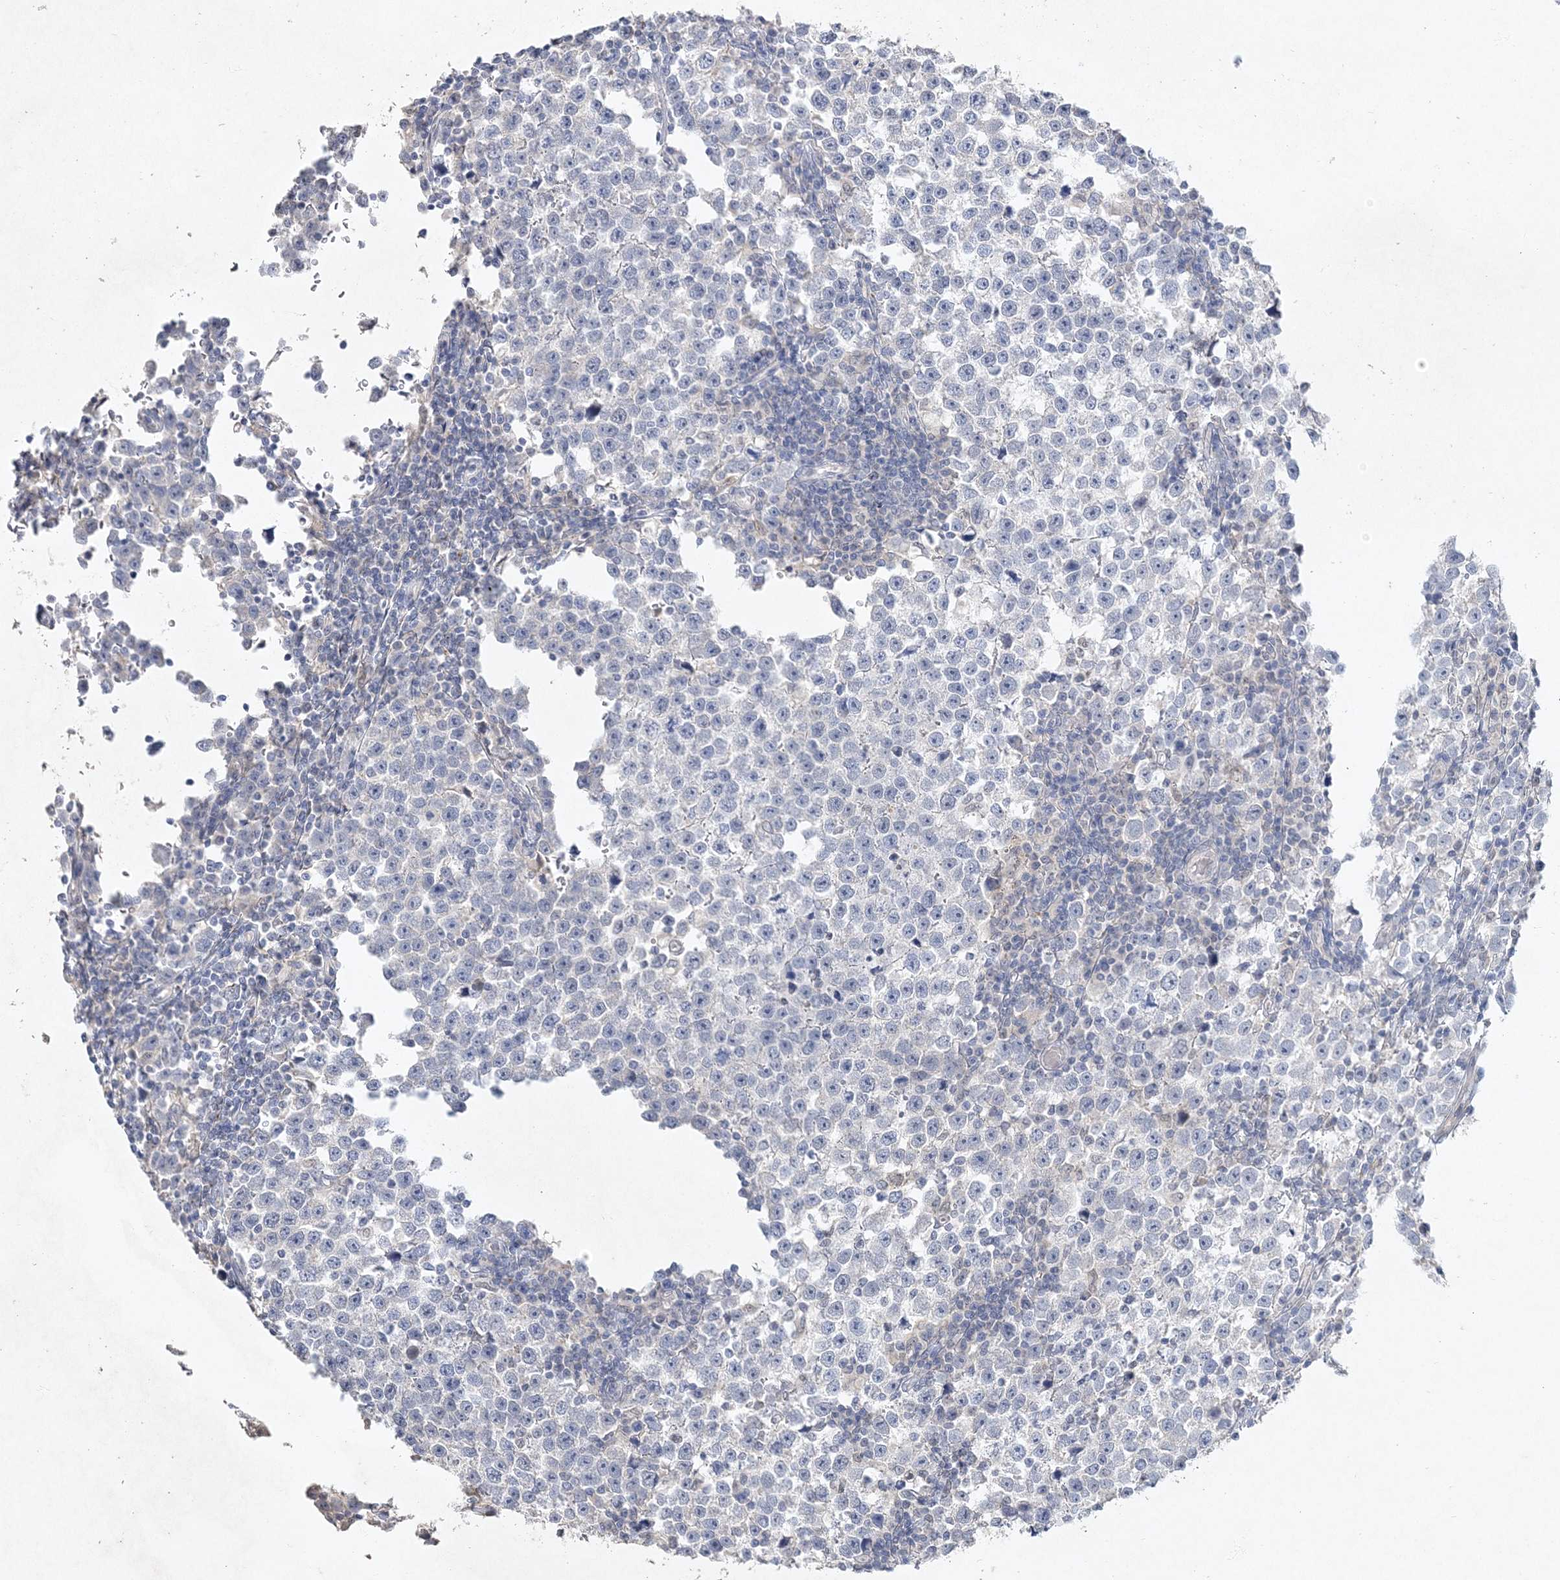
{"staining": {"intensity": "negative", "quantity": "none", "location": "none"}, "tissue": "testis cancer", "cell_type": "Tumor cells", "image_type": "cancer", "snomed": [{"axis": "morphology", "description": "Normal tissue, NOS"}, {"axis": "morphology", "description": "Seminoma, NOS"}, {"axis": "topography", "description": "Testis"}], "caption": "A high-resolution image shows immunohistochemistry staining of seminoma (testis), which reveals no significant positivity in tumor cells.", "gene": "MAT2B", "patient": {"sex": "male", "age": 43}}